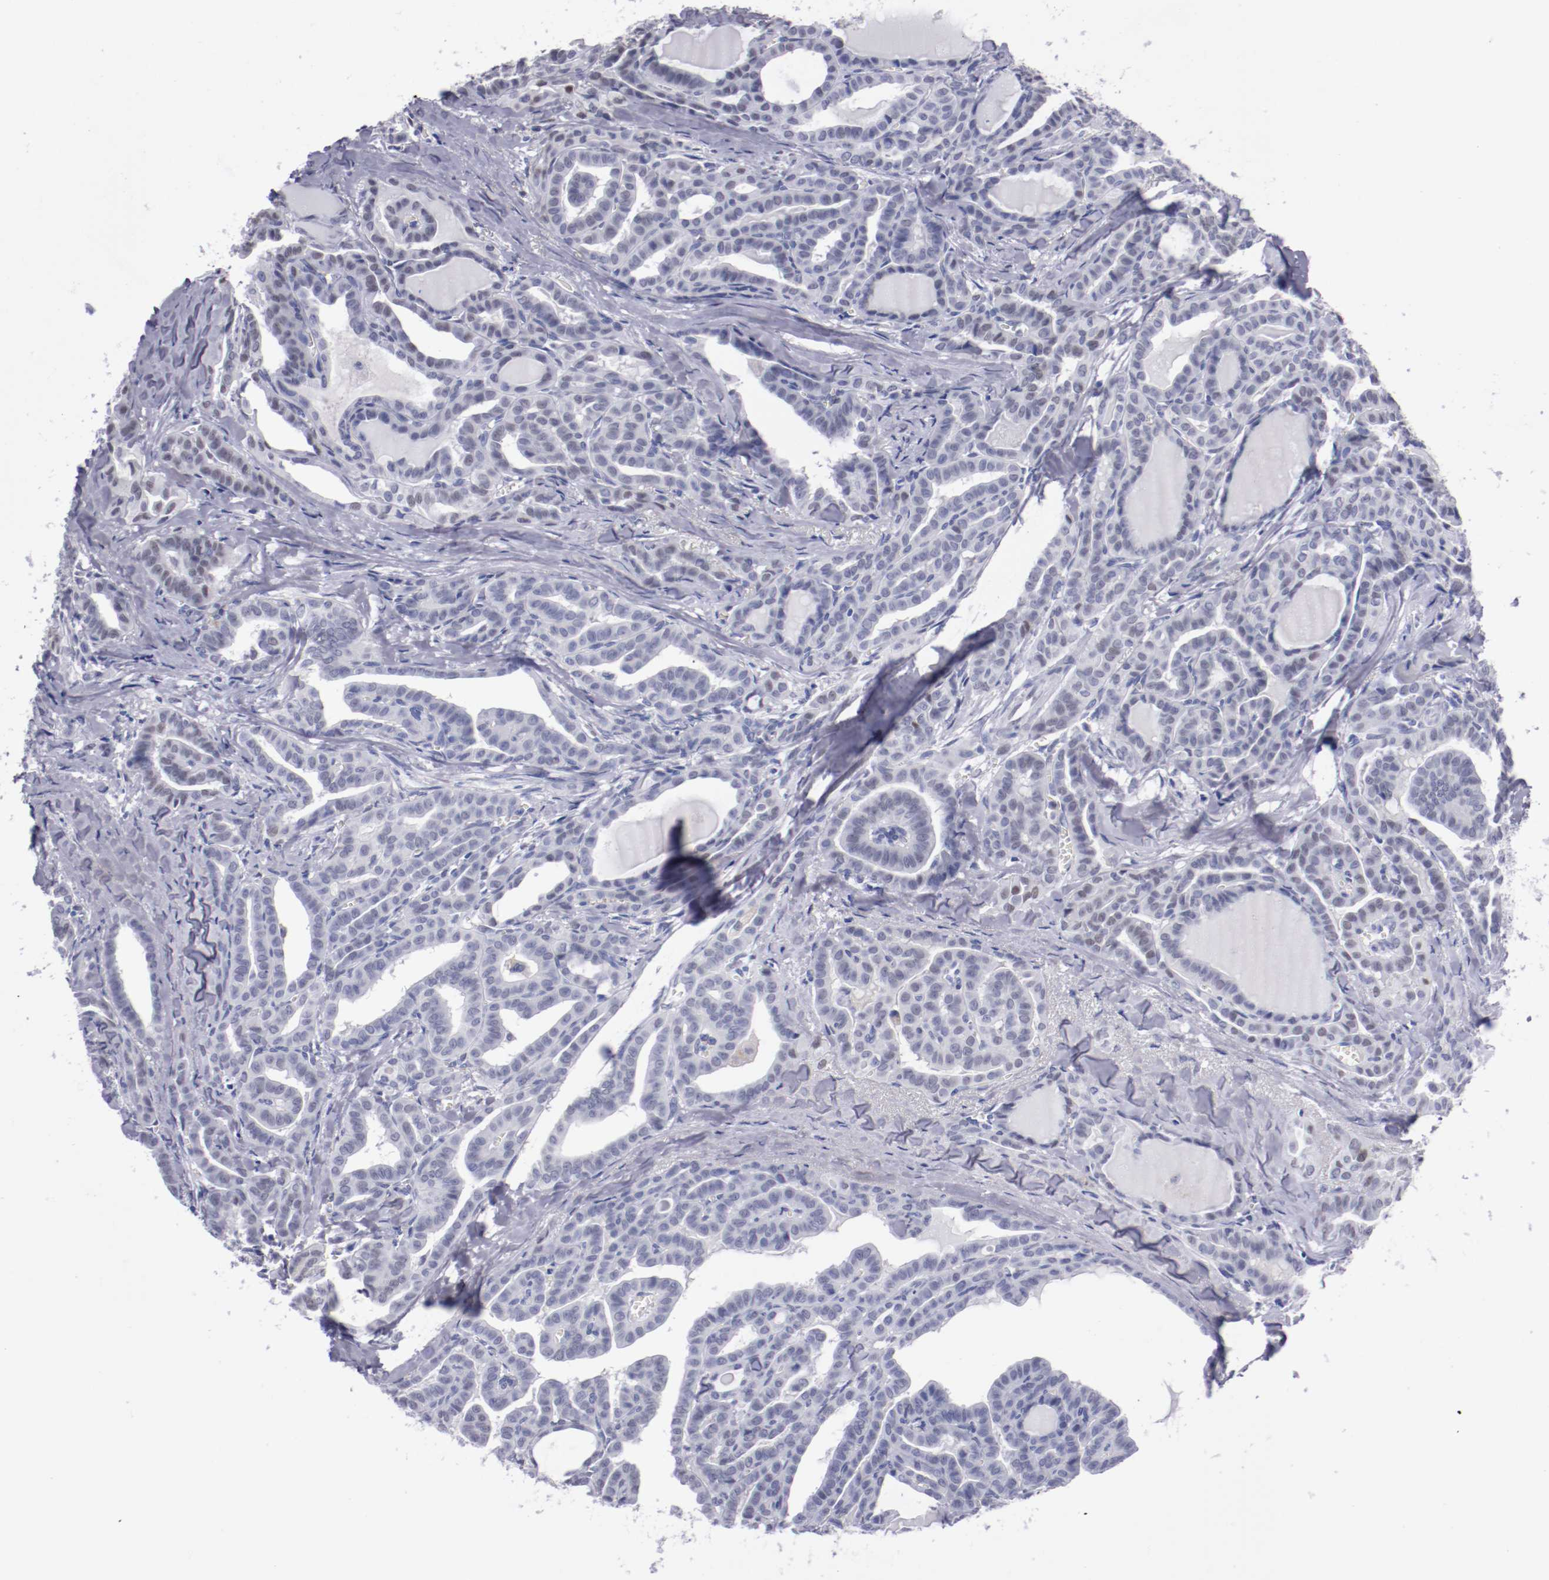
{"staining": {"intensity": "negative", "quantity": "none", "location": "none"}, "tissue": "thyroid cancer", "cell_type": "Tumor cells", "image_type": "cancer", "snomed": [{"axis": "morphology", "description": "Carcinoma, NOS"}, {"axis": "topography", "description": "Thyroid gland"}], "caption": "Thyroid carcinoma was stained to show a protein in brown. There is no significant expression in tumor cells.", "gene": "HNF1B", "patient": {"sex": "female", "age": 91}}